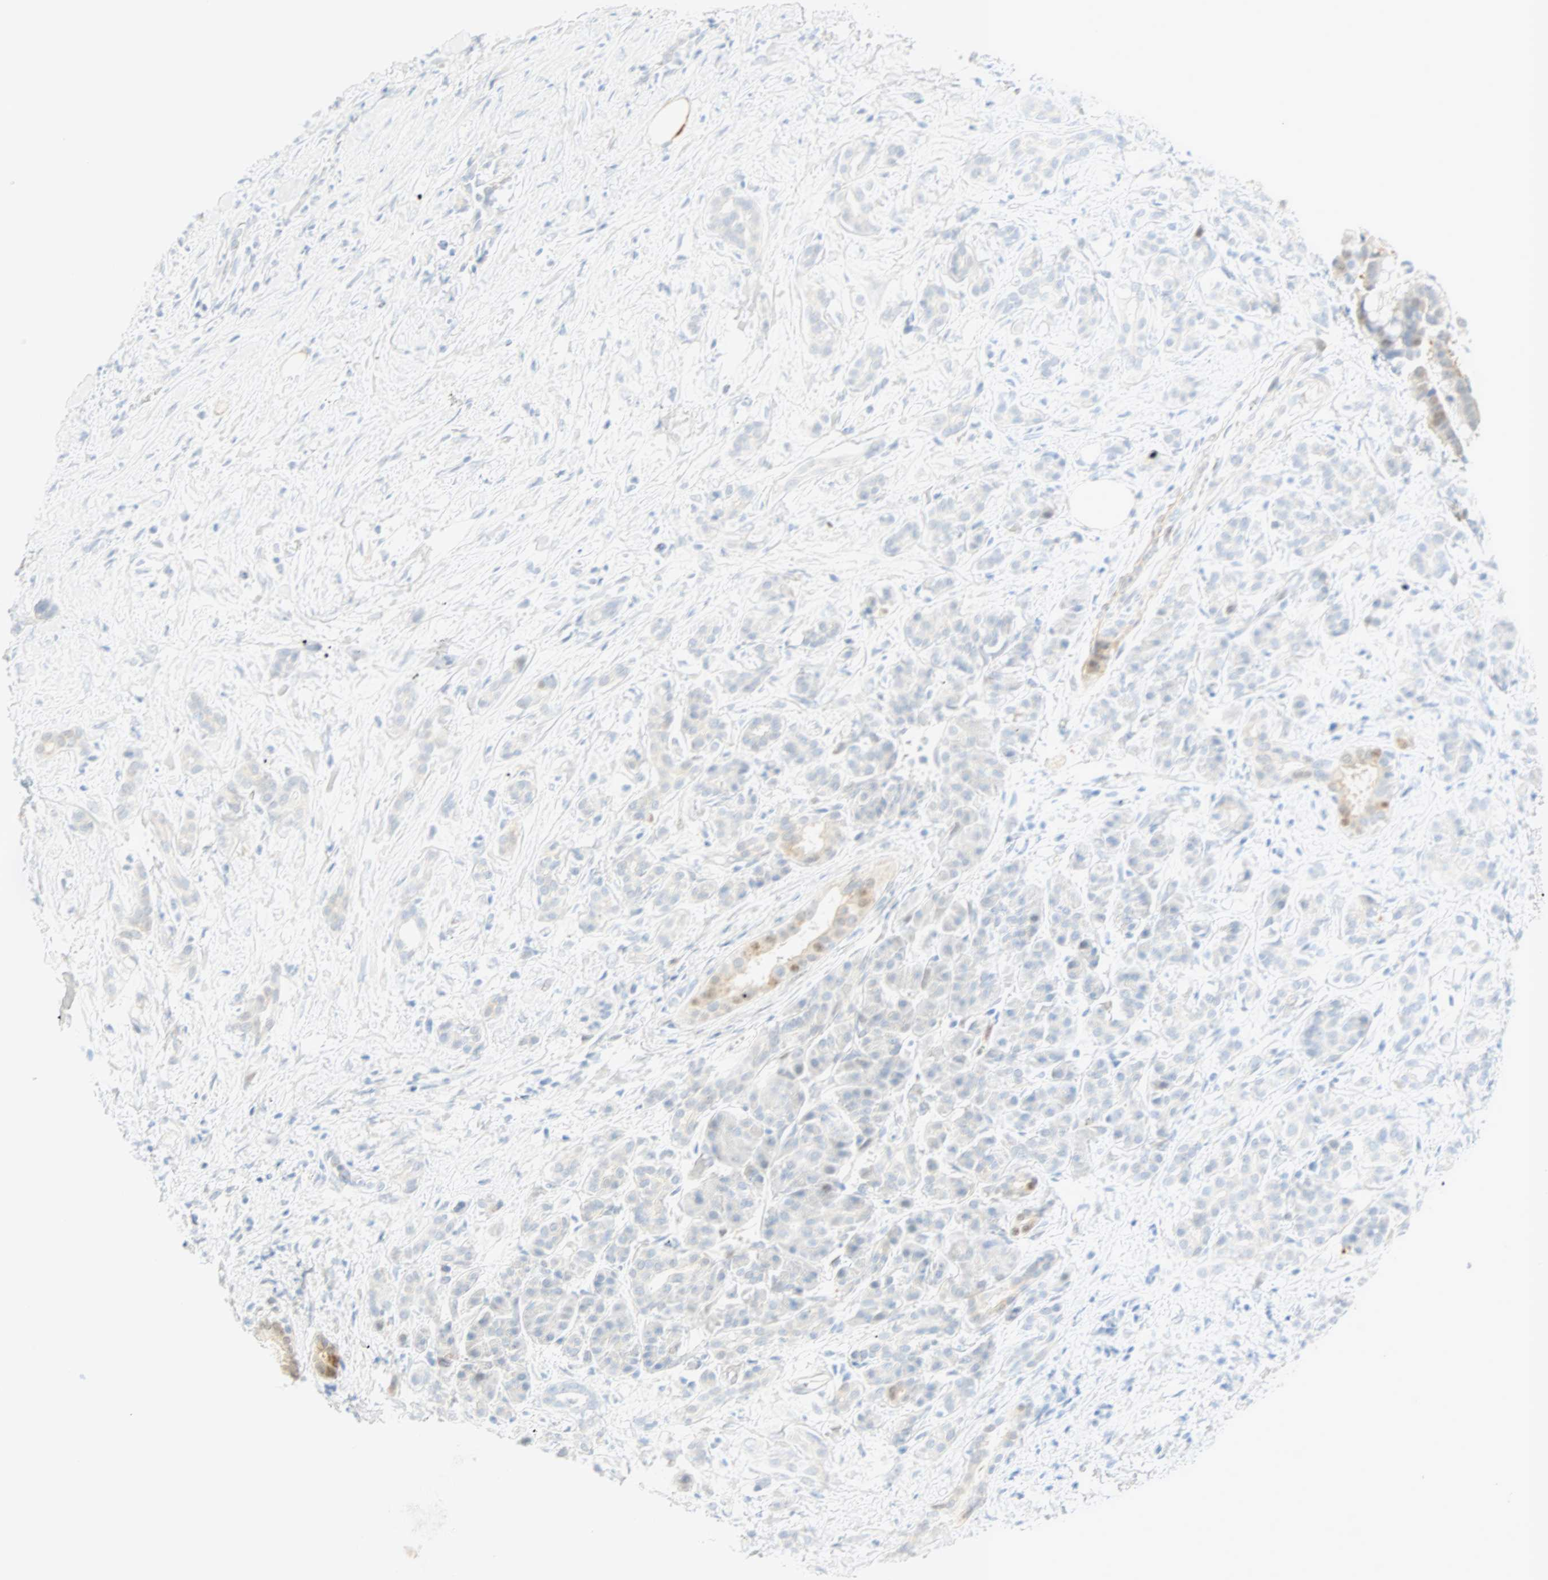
{"staining": {"intensity": "negative", "quantity": "none", "location": "none"}, "tissue": "pancreatic cancer", "cell_type": "Tumor cells", "image_type": "cancer", "snomed": [{"axis": "morphology", "description": "Adenocarcinoma, NOS"}, {"axis": "topography", "description": "Pancreas"}], "caption": "Adenocarcinoma (pancreatic) stained for a protein using immunohistochemistry (IHC) exhibits no staining tumor cells.", "gene": "SELENBP1", "patient": {"sex": "male", "age": 41}}